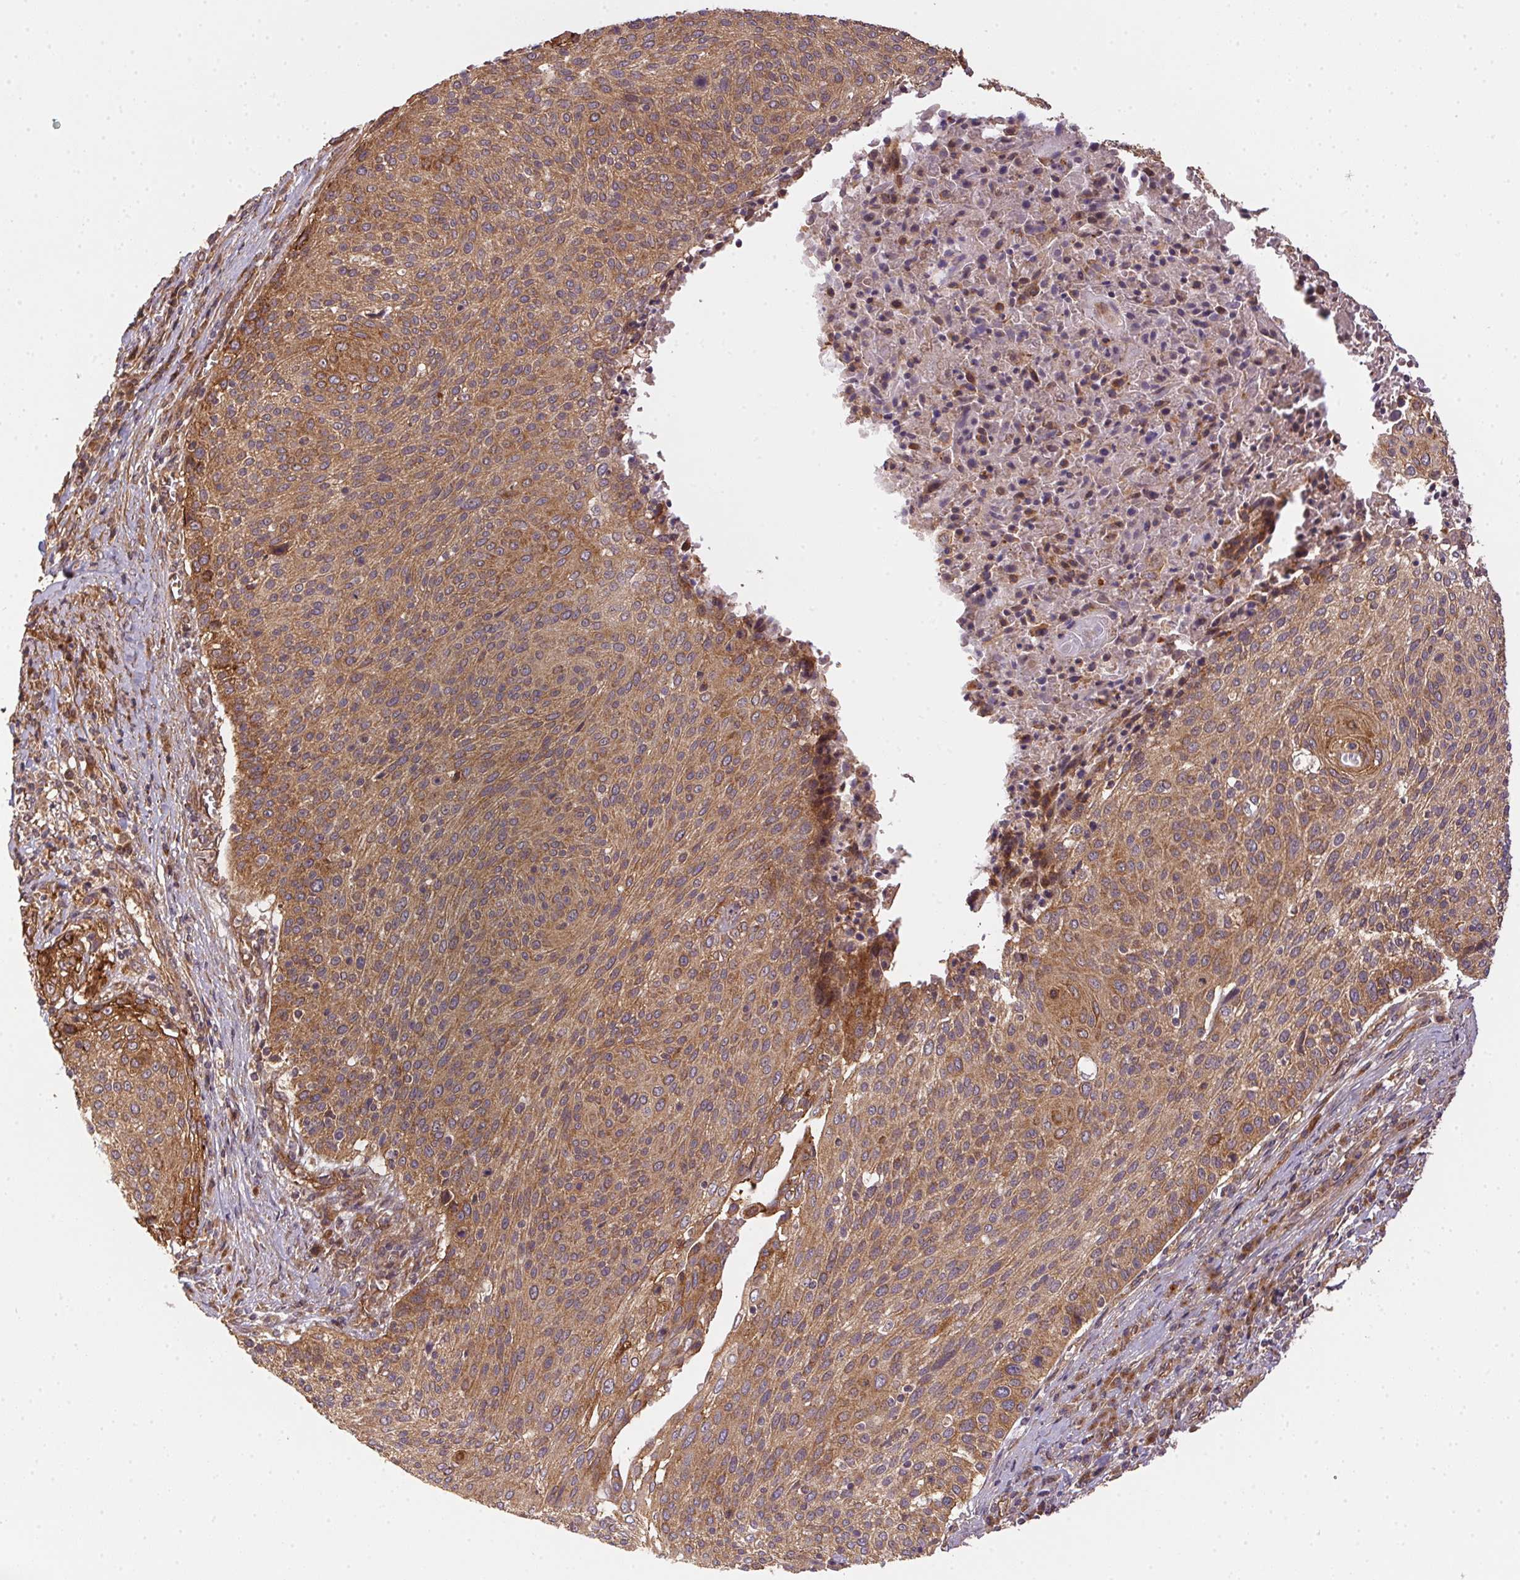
{"staining": {"intensity": "moderate", "quantity": ">75%", "location": "cytoplasmic/membranous"}, "tissue": "cervical cancer", "cell_type": "Tumor cells", "image_type": "cancer", "snomed": [{"axis": "morphology", "description": "Squamous cell carcinoma, NOS"}, {"axis": "topography", "description": "Cervix"}], "caption": "Protein expression analysis of human cervical cancer reveals moderate cytoplasmic/membranous staining in about >75% of tumor cells.", "gene": "USE1", "patient": {"sex": "female", "age": 31}}